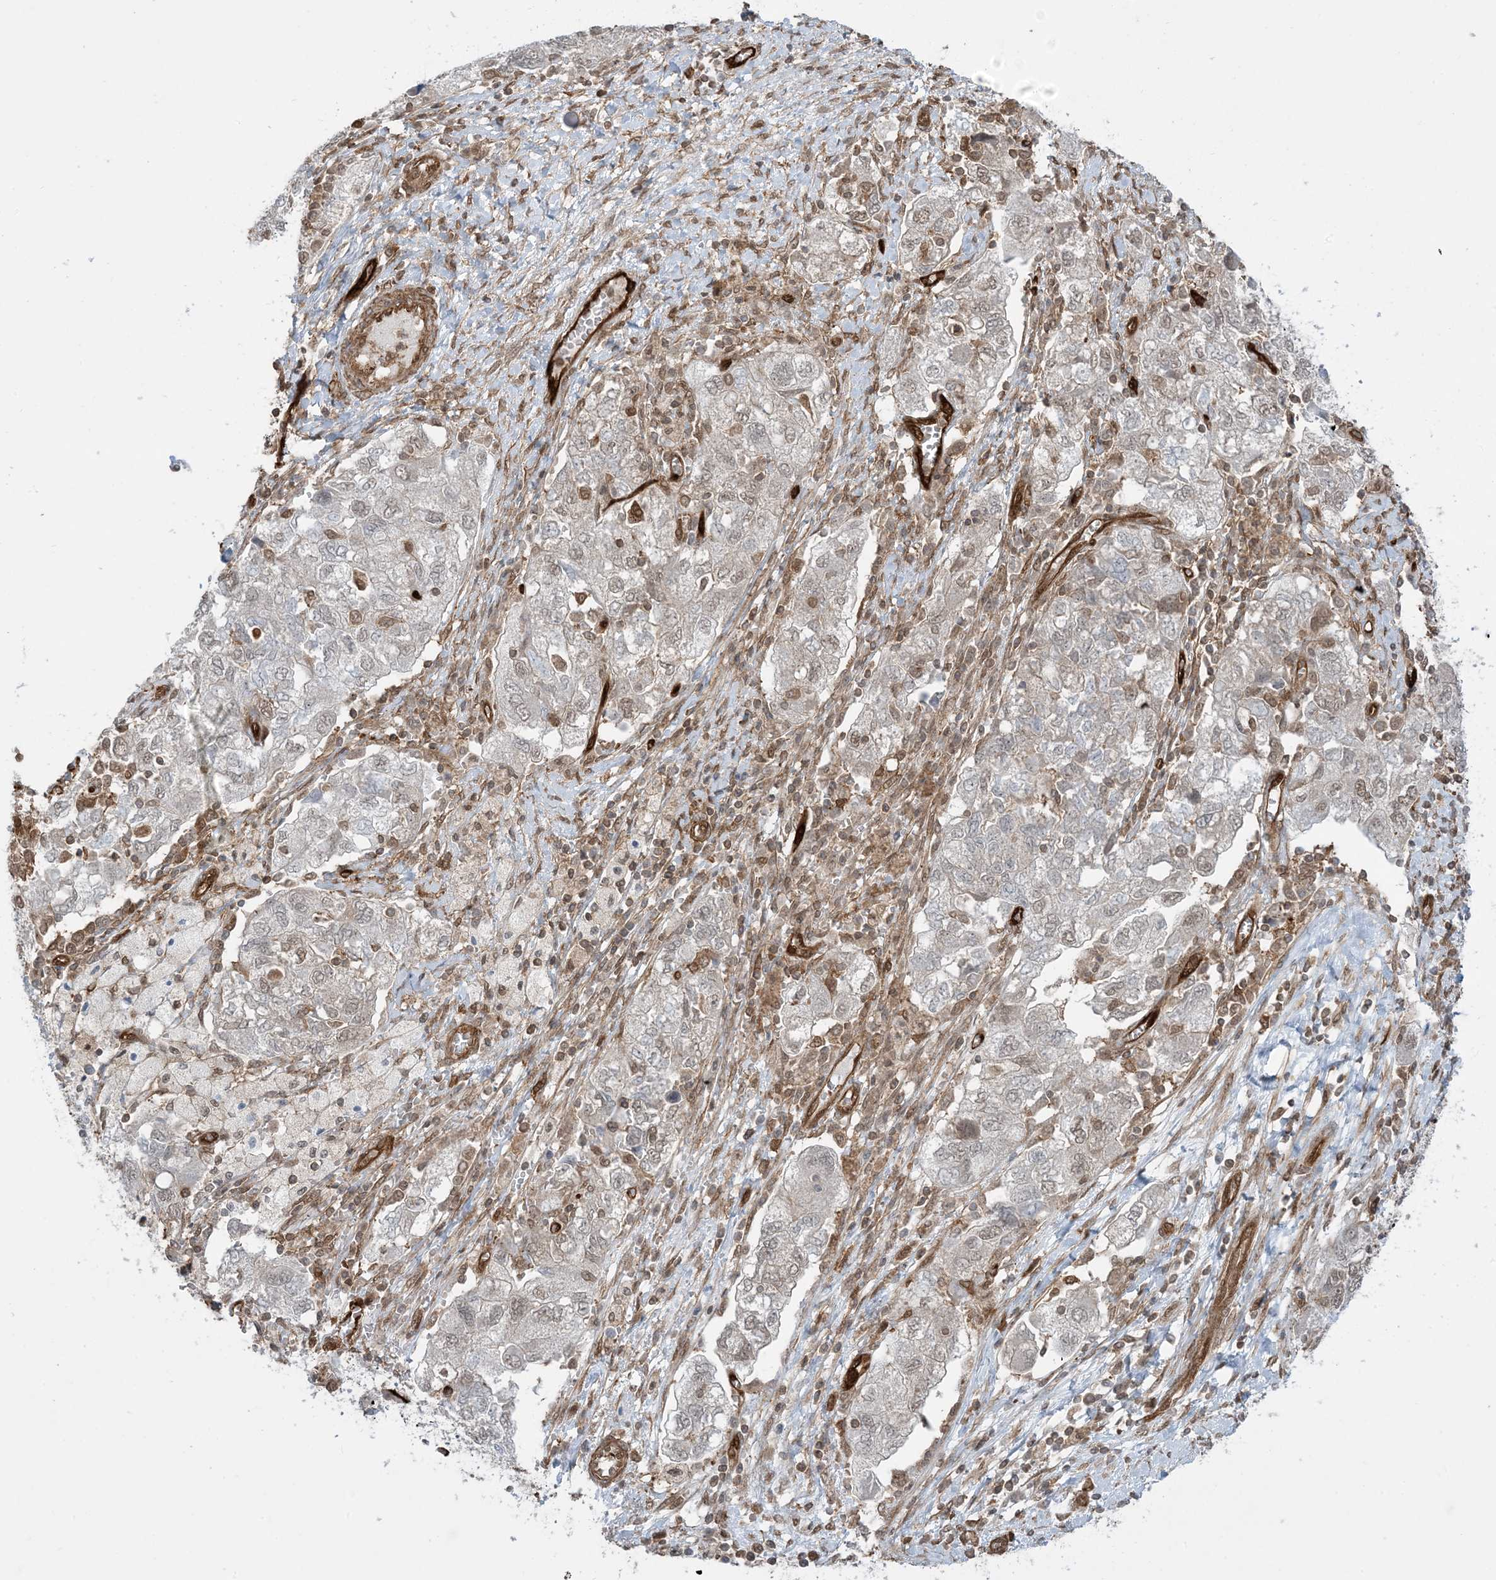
{"staining": {"intensity": "weak", "quantity": "<25%", "location": "cytoplasmic/membranous"}, "tissue": "ovarian cancer", "cell_type": "Tumor cells", "image_type": "cancer", "snomed": [{"axis": "morphology", "description": "Carcinoma, NOS"}, {"axis": "morphology", "description": "Cystadenocarcinoma, serous, NOS"}, {"axis": "topography", "description": "Ovary"}], "caption": "DAB immunohistochemical staining of ovarian serous cystadenocarcinoma exhibits no significant staining in tumor cells.", "gene": "PPM1F", "patient": {"sex": "female", "age": 69}}